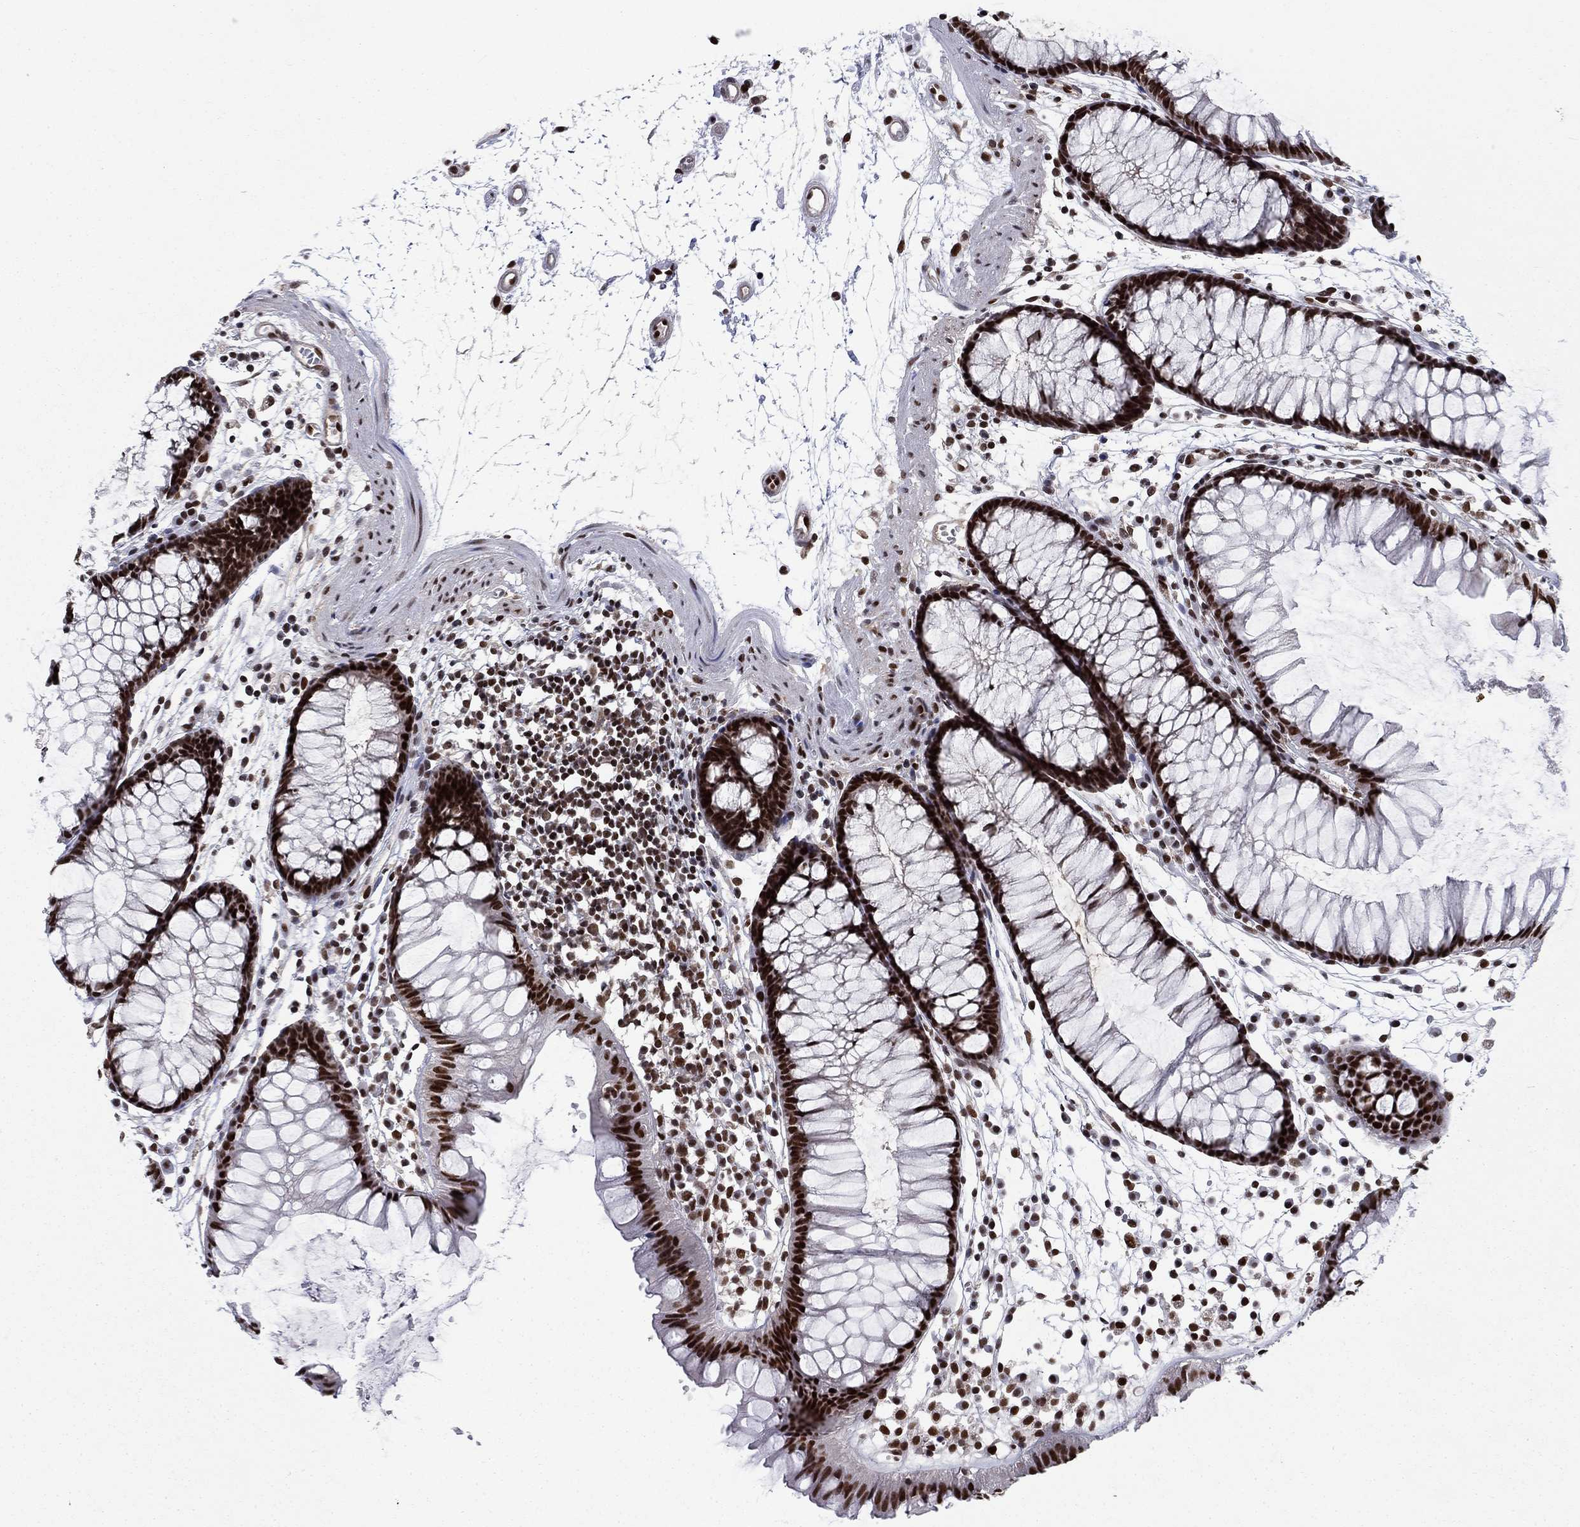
{"staining": {"intensity": "strong", "quantity": ">75%", "location": "nuclear"}, "tissue": "colon", "cell_type": "Endothelial cells", "image_type": "normal", "snomed": [{"axis": "morphology", "description": "Normal tissue, NOS"}, {"axis": "morphology", "description": "Adenocarcinoma, NOS"}, {"axis": "topography", "description": "Colon"}], "caption": "A high amount of strong nuclear positivity is present in approximately >75% of endothelial cells in normal colon.", "gene": "RPRD1B", "patient": {"sex": "male", "age": 65}}